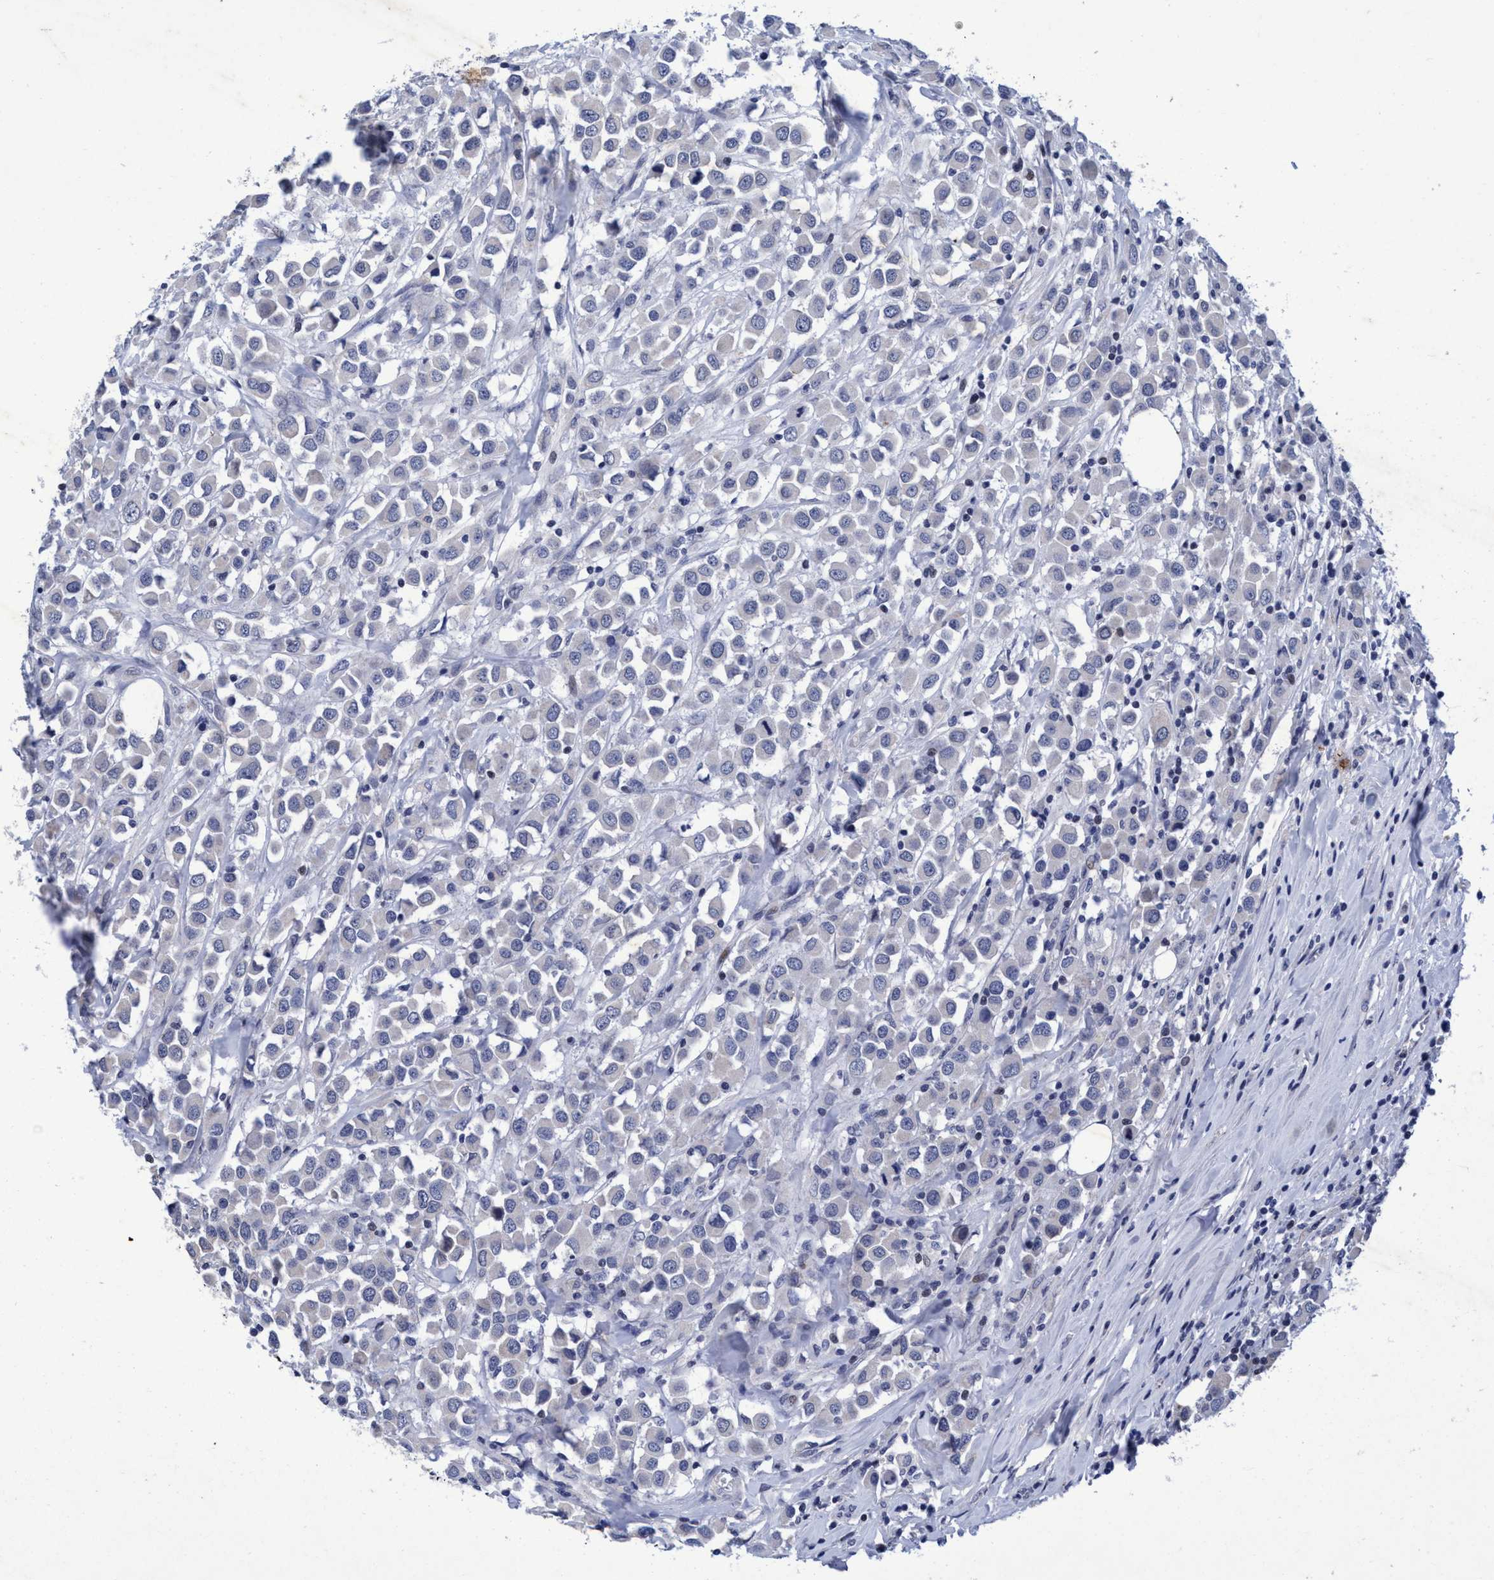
{"staining": {"intensity": "negative", "quantity": "none", "location": "none"}, "tissue": "breast cancer", "cell_type": "Tumor cells", "image_type": "cancer", "snomed": [{"axis": "morphology", "description": "Duct carcinoma"}, {"axis": "topography", "description": "Breast"}], "caption": "This image is of invasive ductal carcinoma (breast) stained with immunohistochemistry to label a protein in brown with the nuclei are counter-stained blue. There is no expression in tumor cells.", "gene": "GRB14", "patient": {"sex": "female", "age": 61}}